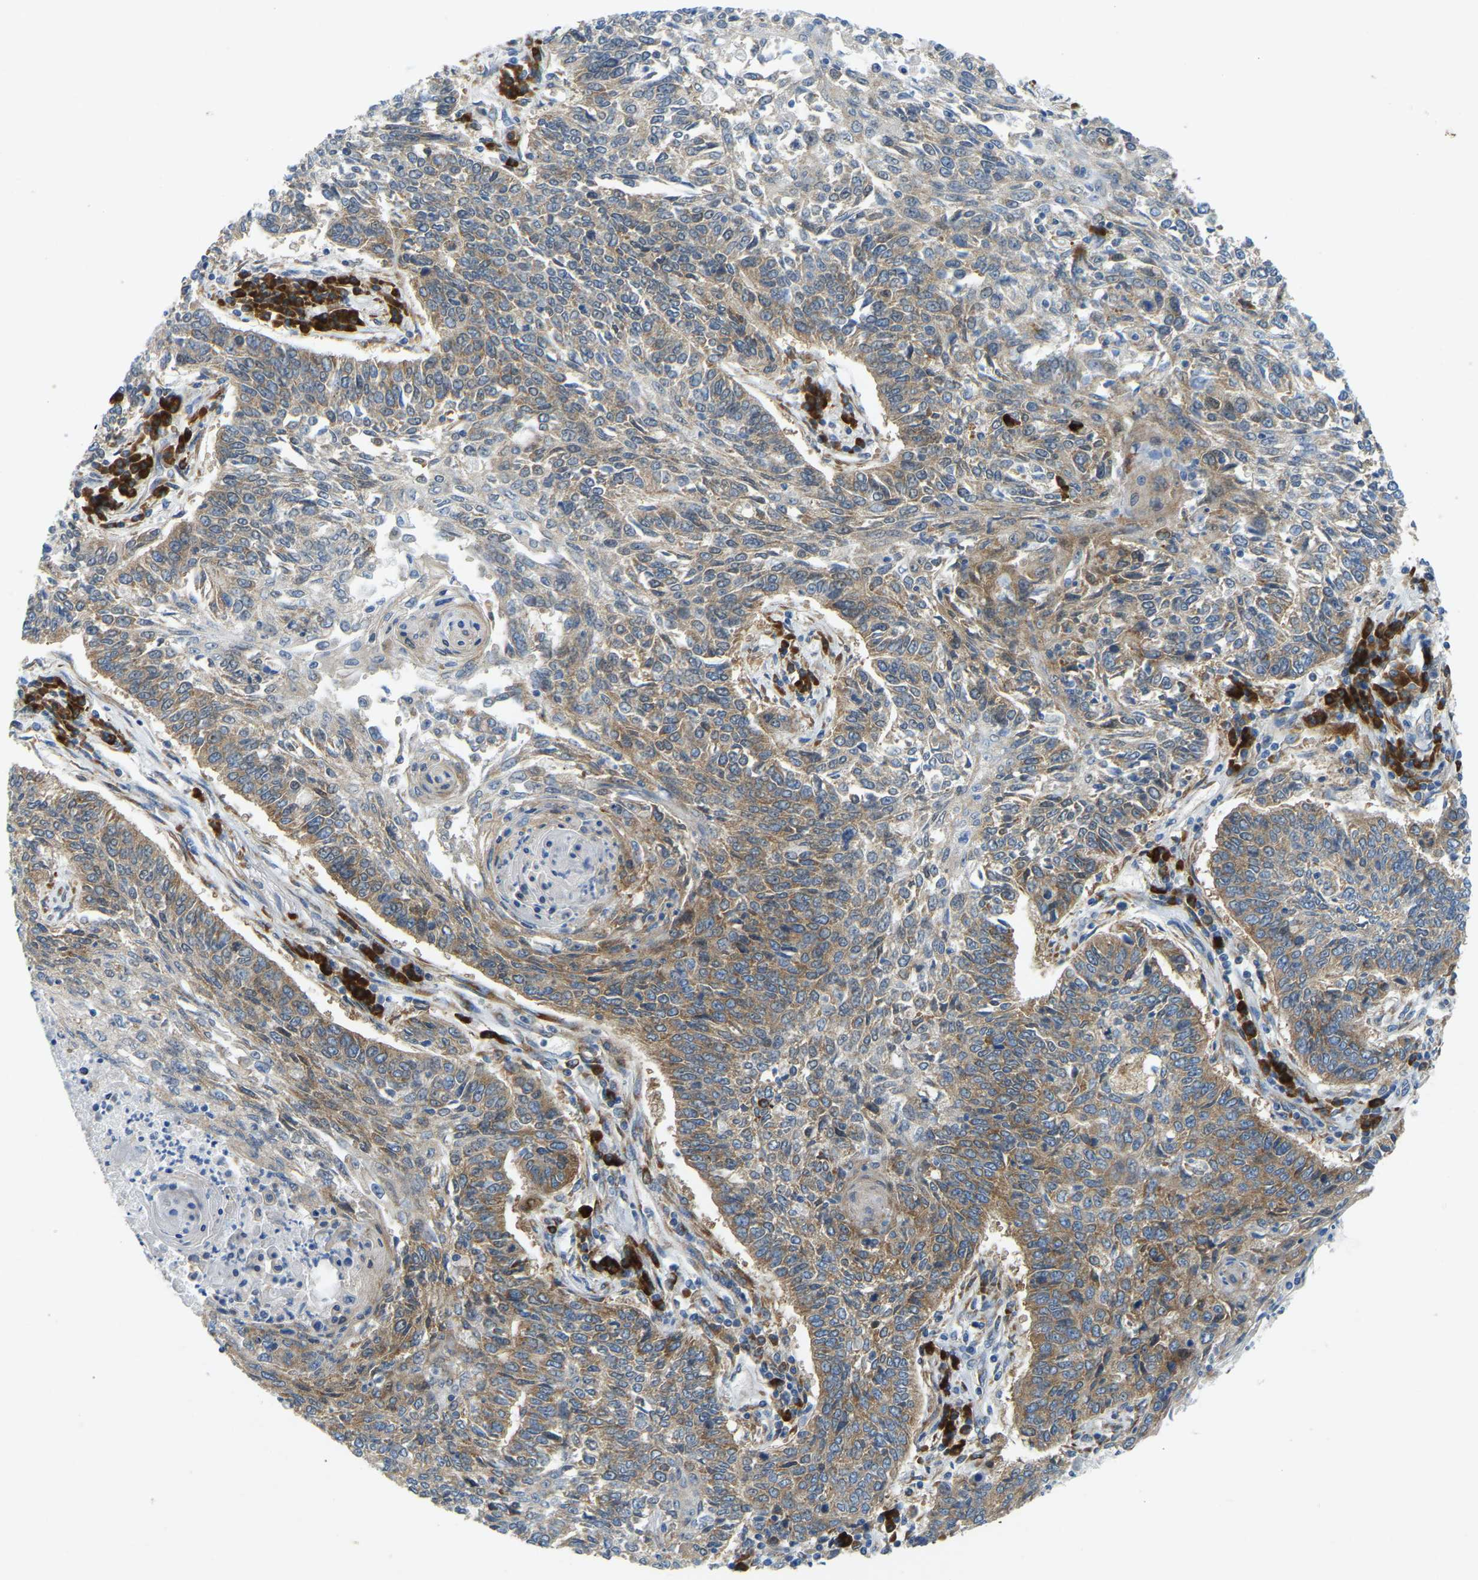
{"staining": {"intensity": "moderate", "quantity": ">75%", "location": "cytoplasmic/membranous"}, "tissue": "lung cancer", "cell_type": "Tumor cells", "image_type": "cancer", "snomed": [{"axis": "morphology", "description": "Normal tissue, NOS"}, {"axis": "morphology", "description": "Squamous cell carcinoma, NOS"}, {"axis": "topography", "description": "Cartilage tissue"}, {"axis": "topography", "description": "Bronchus"}, {"axis": "topography", "description": "Lung"}], "caption": "The image reveals staining of lung cancer (squamous cell carcinoma), revealing moderate cytoplasmic/membranous protein expression (brown color) within tumor cells. (DAB = brown stain, brightfield microscopy at high magnification).", "gene": "SND1", "patient": {"sex": "female", "age": 49}}